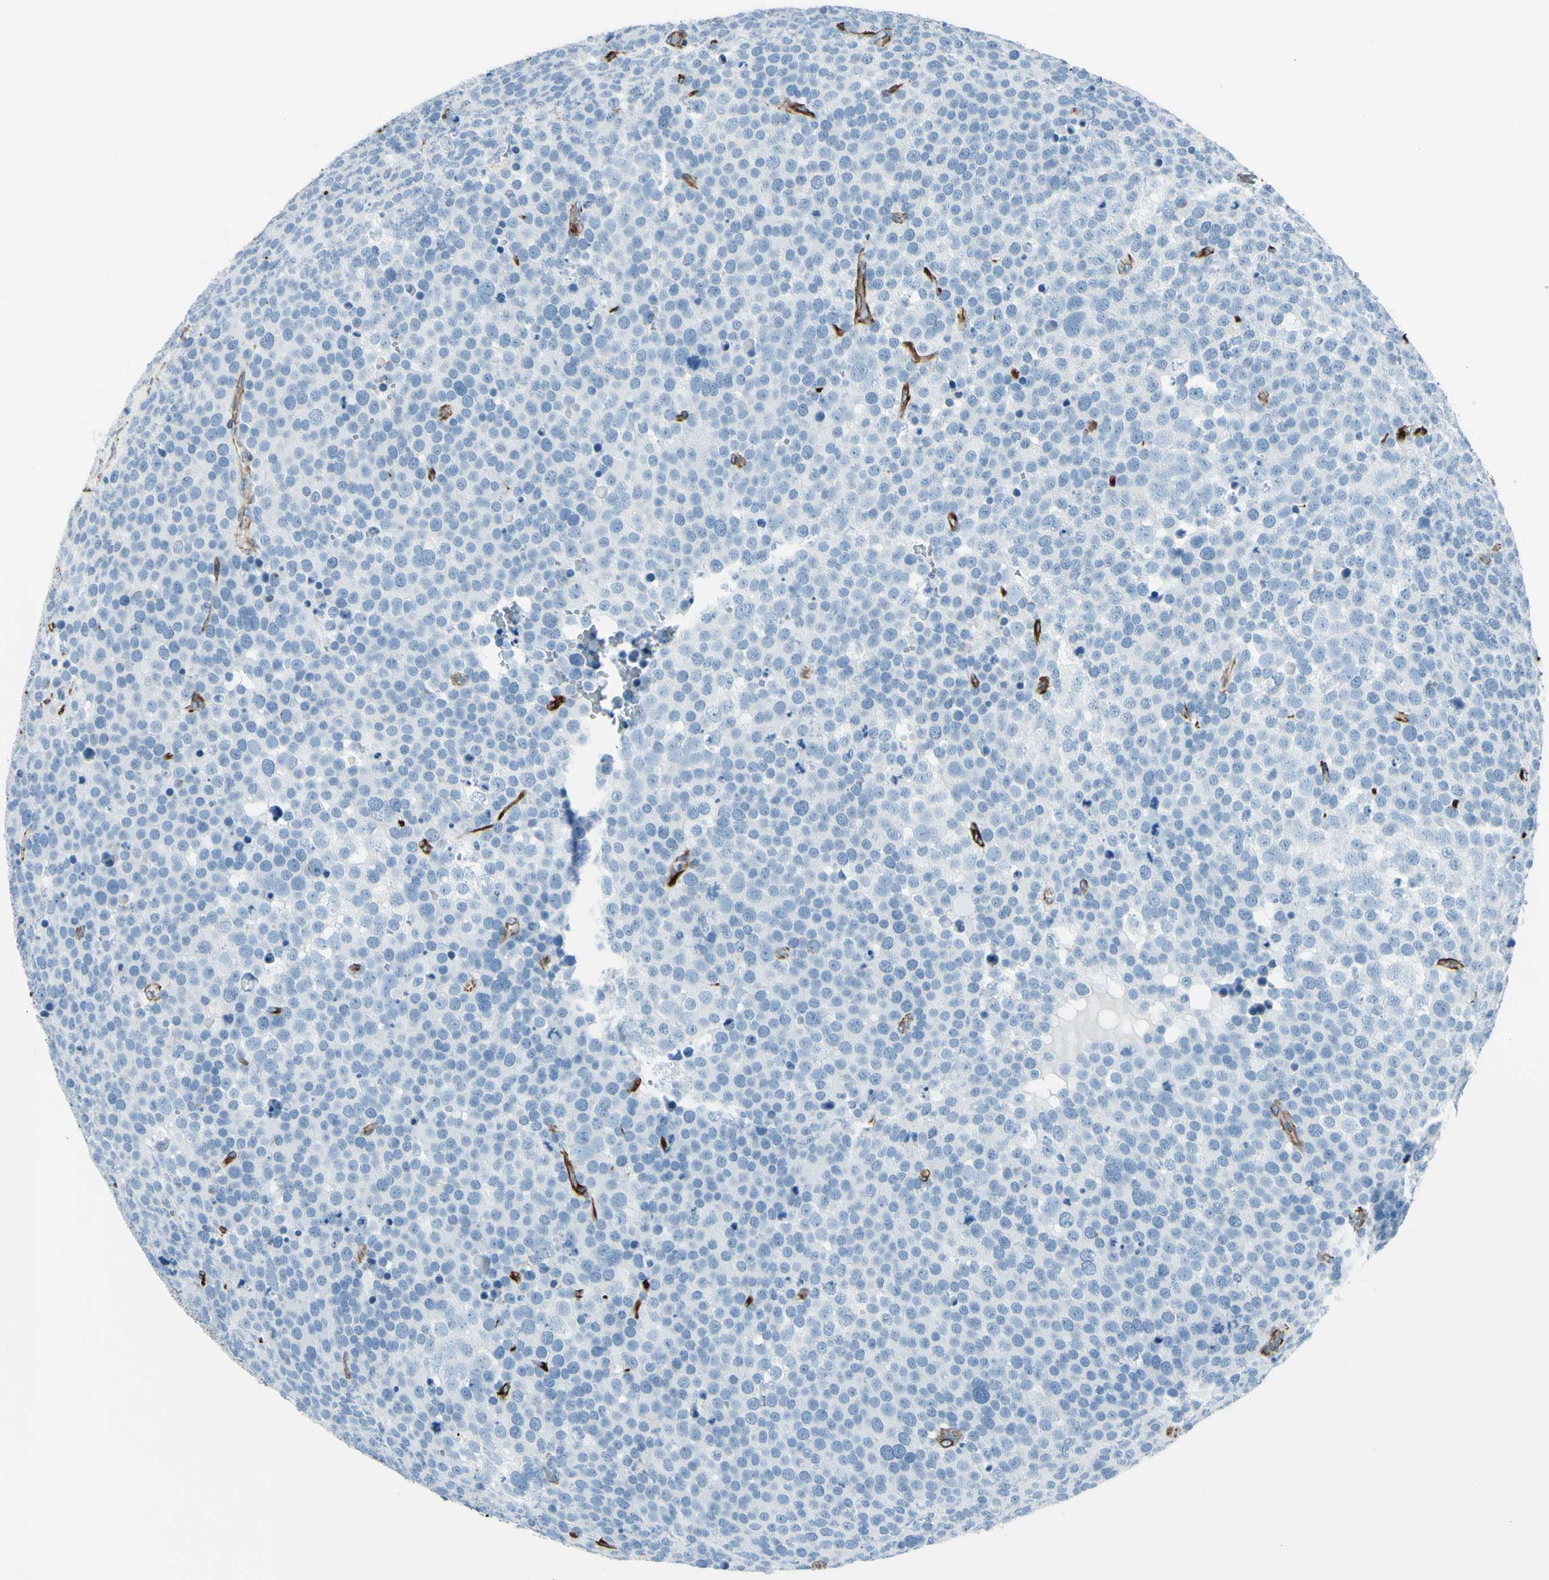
{"staining": {"intensity": "negative", "quantity": "none", "location": "none"}, "tissue": "testis cancer", "cell_type": "Tumor cells", "image_type": "cancer", "snomed": [{"axis": "morphology", "description": "Seminoma, NOS"}, {"axis": "topography", "description": "Testis"}], "caption": "Protein analysis of seminoma (testis) displays no significant staining in tumor cells. The staining is performed using DAB (3,3'-diaminobenzidine) brown chromogen with nuclei counter-stained in using hematoxylin.", "gene": "PTH2R", "patient": {"sex": "male", "age": 71}}